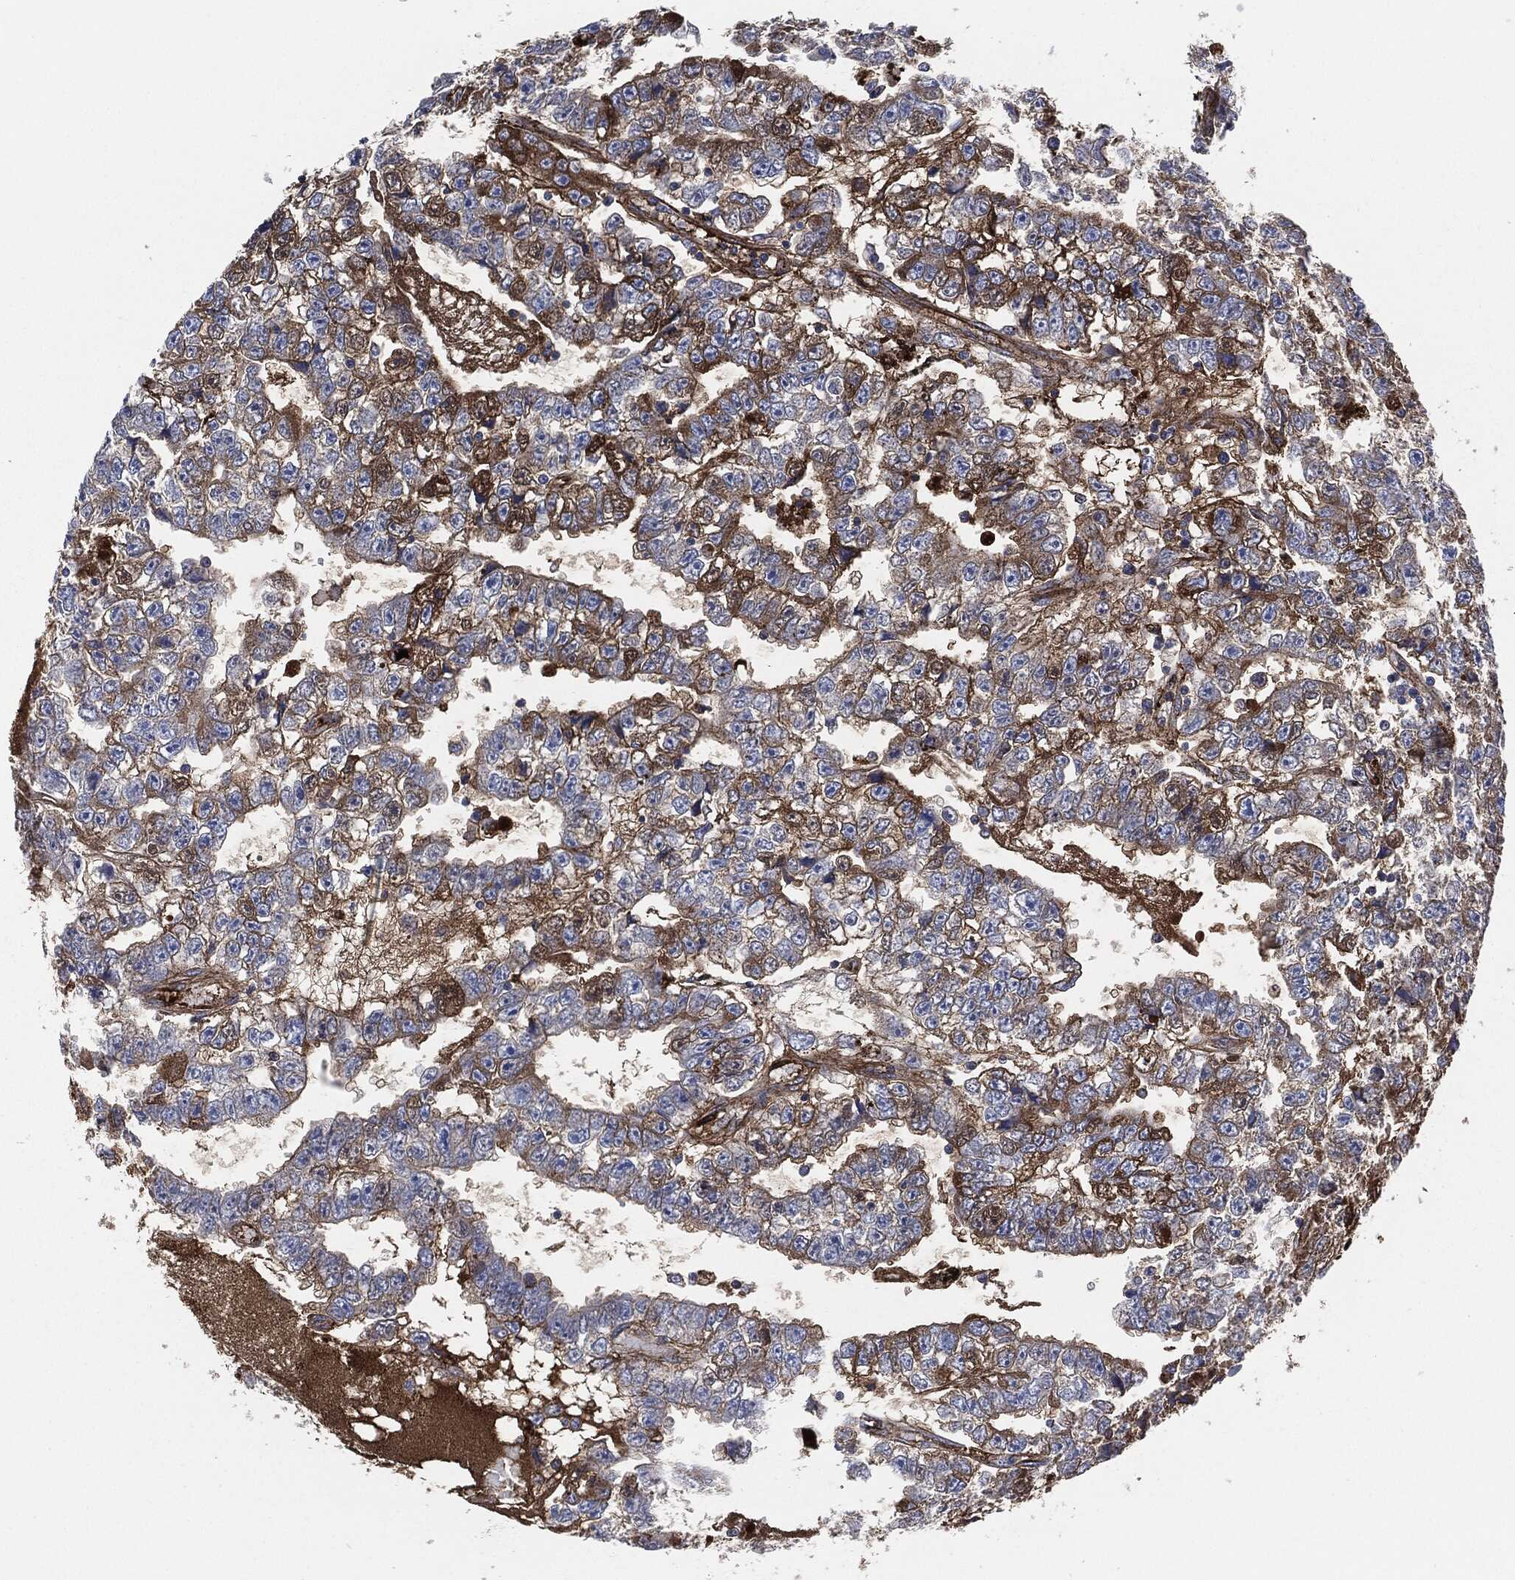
{"staining": {"intensity": "strong", "quantity": "<25%", "location": "cytoplasmic/membranous"}, "tissue": "testis cancer", "cell_type": "Tumor cells", "image_type": "cancer", "snomed": [{"axis": "morphology", "description": "Carcinoma, Embryonal, NOS"}, {"axis": "topography", "description": "Testis"}], "caption": "This is an image of immunohistochemistry (IHC) staining of embryonal carcinoma (testis), which shows strong expression in the cytoplasmic/membranous of tumor cells.", "gene": "APOB", "patient": {"sex": "male", "age": 25}}